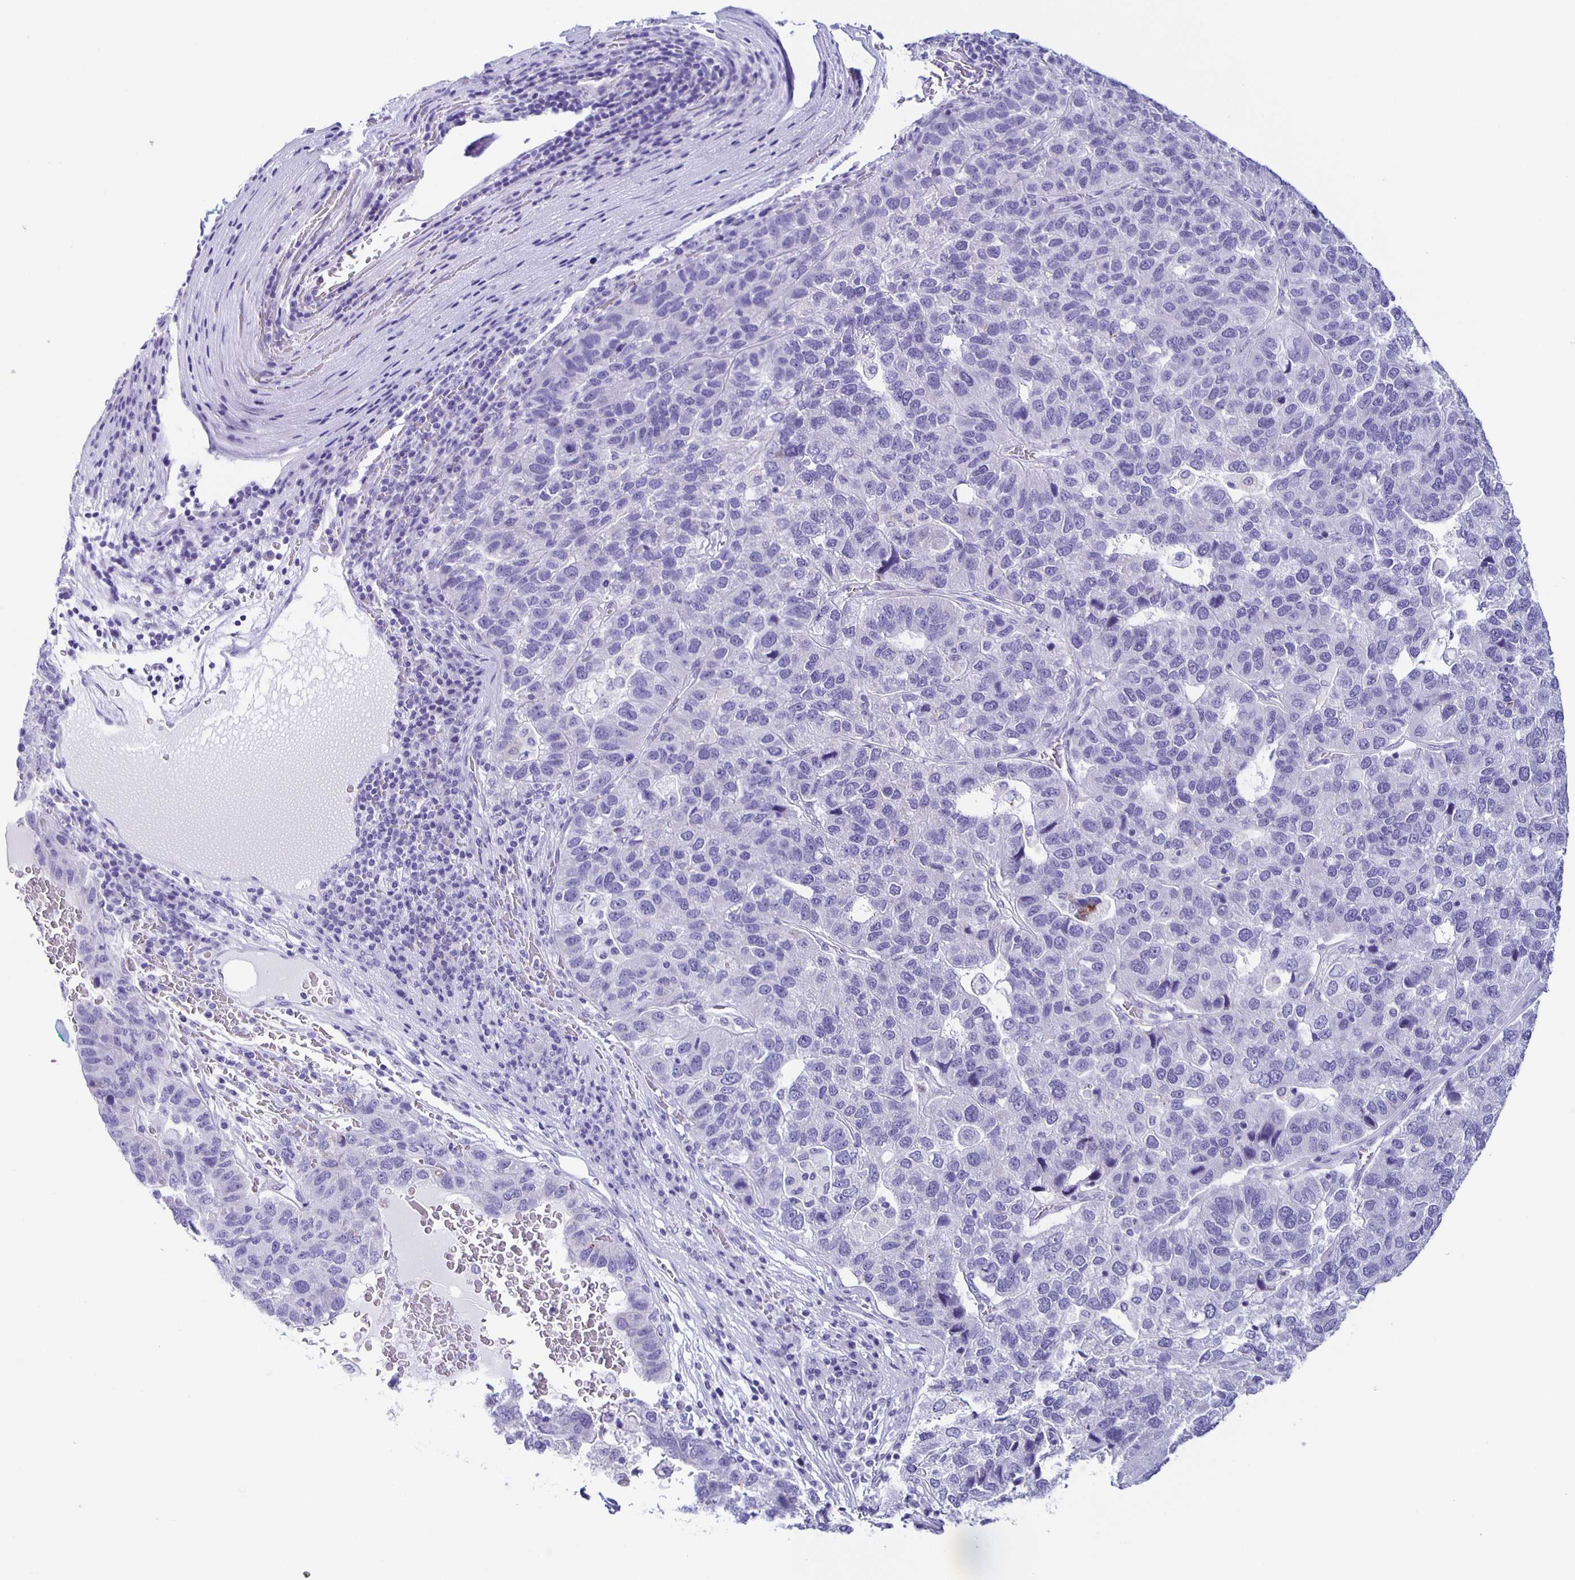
{"staining": {"intensity": "negative", "quantity": "none", "location": "none"}, "tissue": "pancreatic cancer", "cell_type": "Tumor cells", "image_type": "cancer", "snomed": [{"axis": "morphology", "description": "Adenocarcinoma, NOS"}, {"axis": "topography", "description": "Pancreas"}], "caption": "Protein analysis of pancreatic cancer shows no significant positivity in tumor cells.", "gene": "AQP6", "patient": {"sex": "female", "age": 61}}